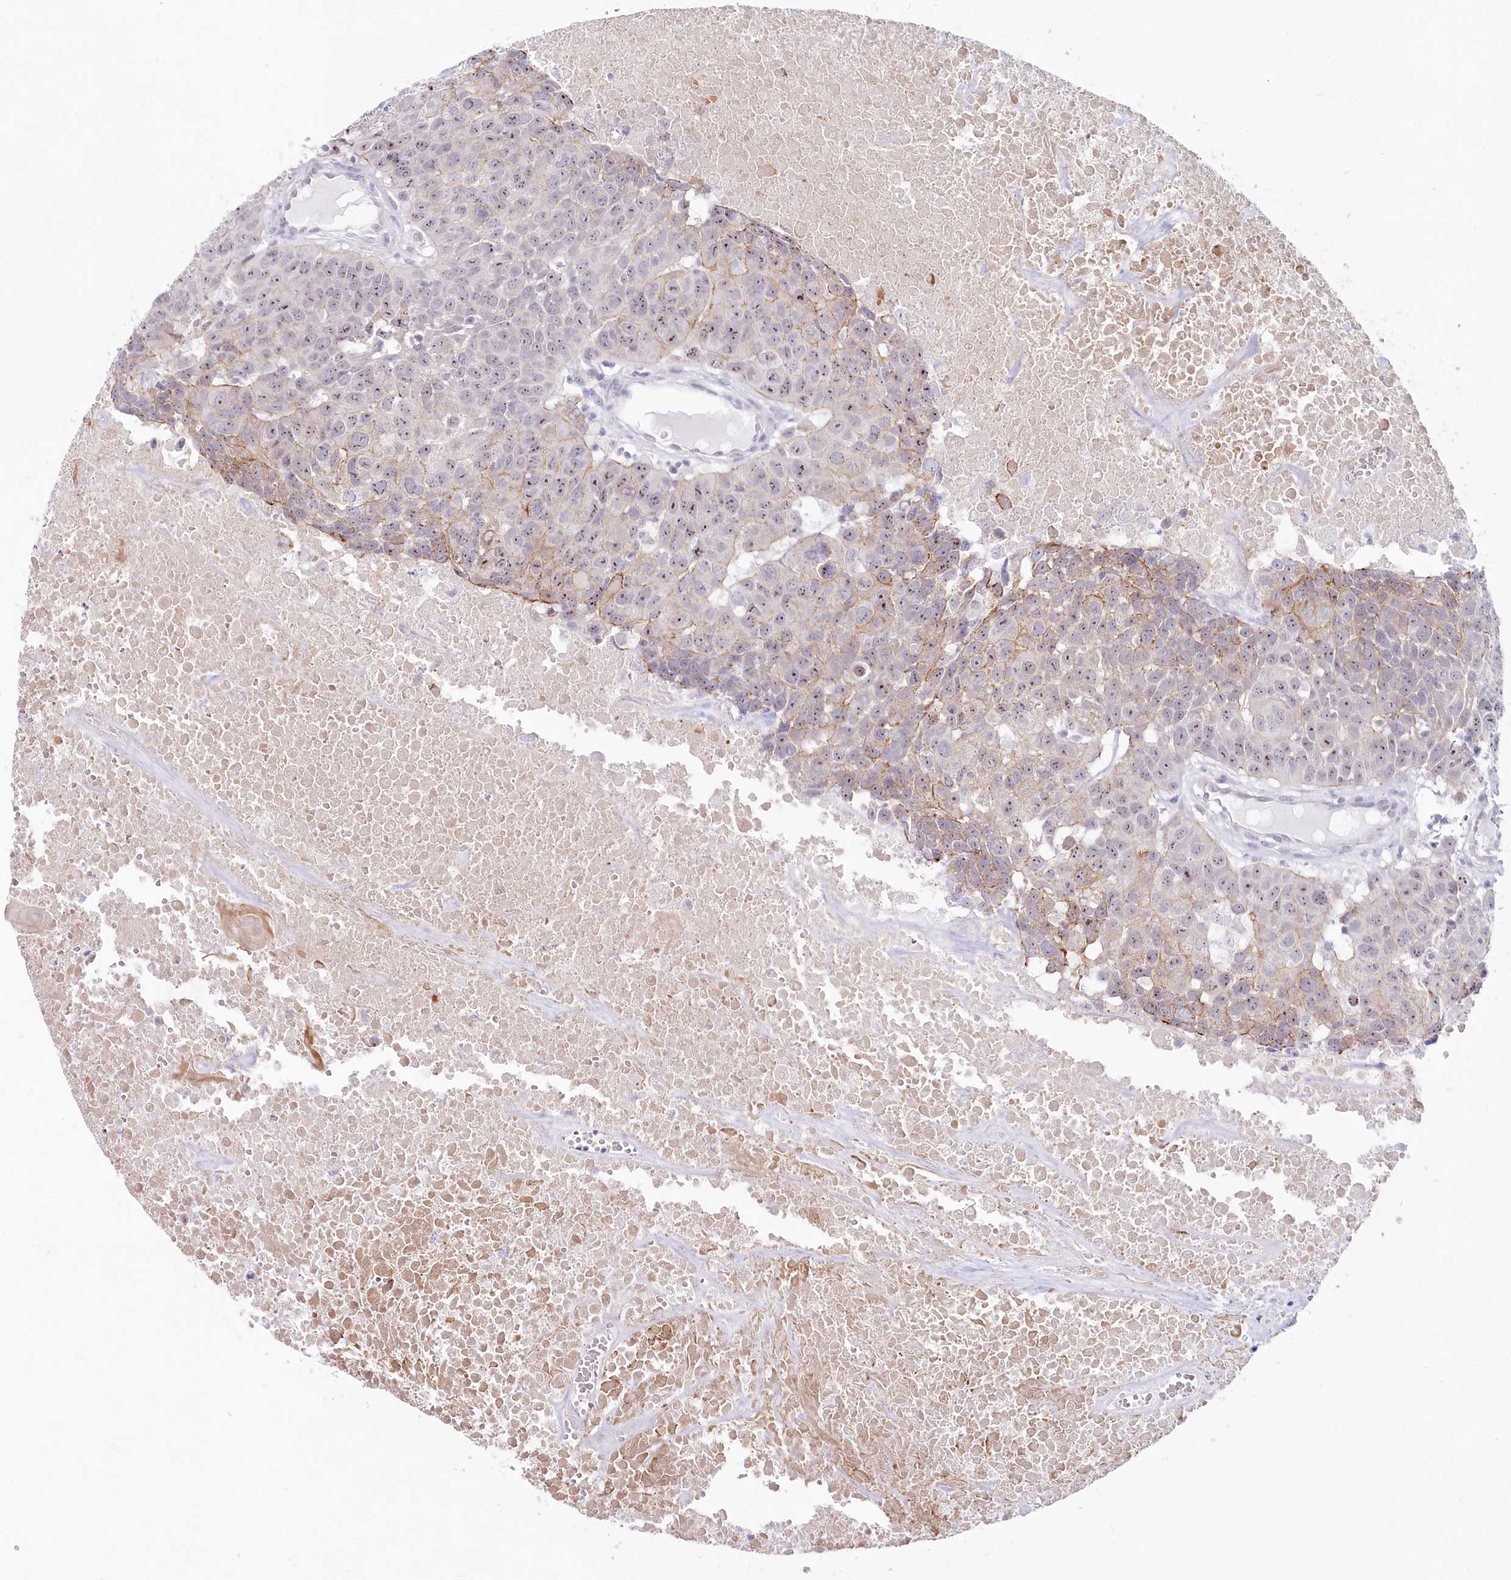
{"staining": {"intensity": "moderate", "quantity": "25%-75%", "location": "cytoplasmic/membranous,nuclear"}, "tissue": "head and neck cancer", "cell_type": "Tumor cells", "image_type": "cancer", "snomed": [{"axis": "morphology", "description": "Squamous cell carcinoma, NOS"}, {"axis": "topography", "description": "Head-Neck"}], "caption": "Moderate cytoplasmic/membranous and nuclear staining for a protein is identified in approximately 25%-75% of tumor cells of squamous cell carcinoma (head and neck) using immunohistochemistry (IHC).", "gene": "ABHD8", "patient": {"sex": "male", "age": 66}}